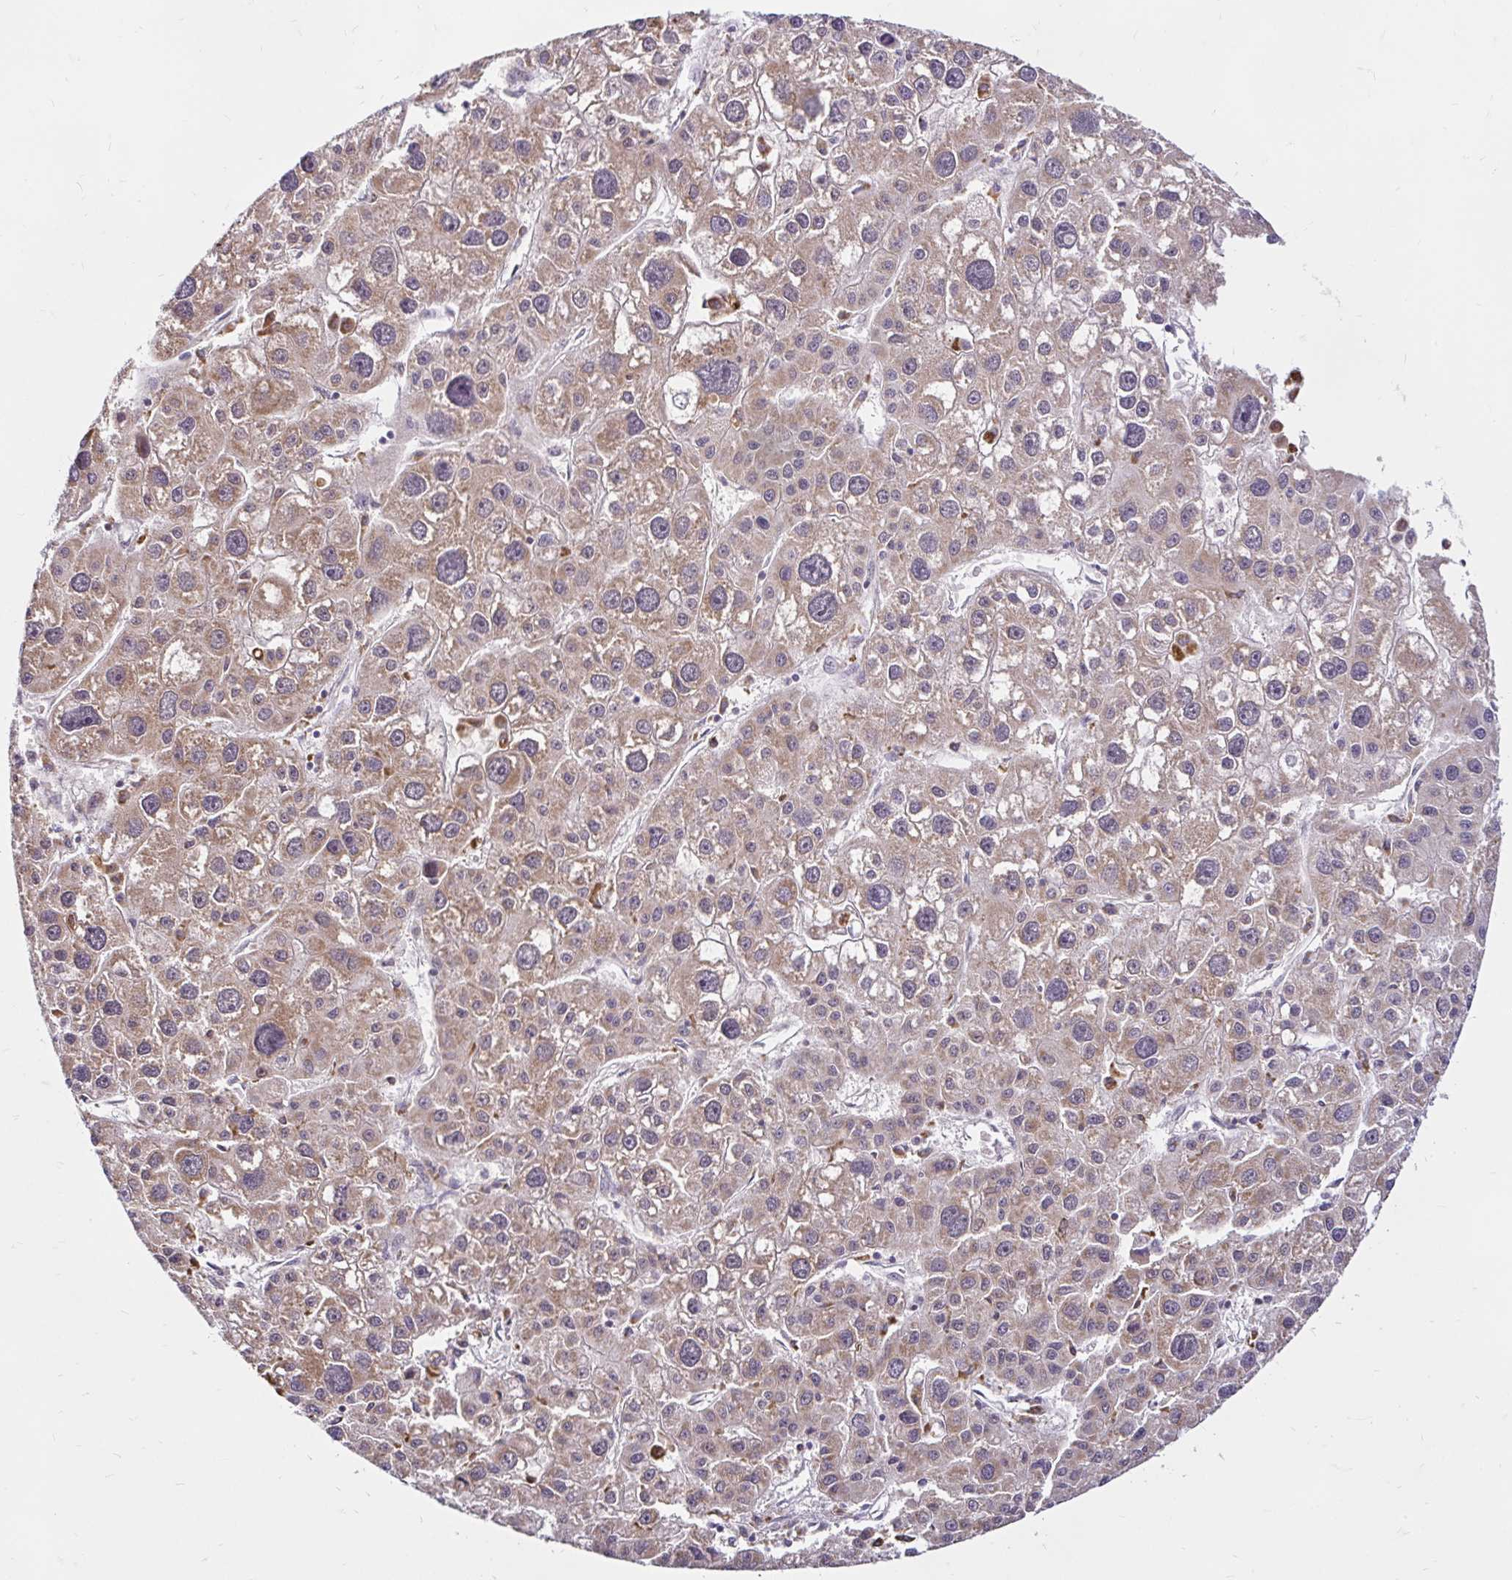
{"staining": {"intensity": "moderate", "quantity": ">75%", "location": "cytoplasmic/membranous"}, "tissue": "liver cancer", "cell_type": "Tumor cells", "image_type": "cancer", "snomed": [{"axis": "morphology", "description": "Carcinoma, Hepatocellular, NOS"}, {"axis": "topography", "description": "Liver"}], "caption": "The micrograph displays immunohistochemical staining of hepatocellular carcinoma (liver). There is moderate cytoplasmic/membranous expression is appreciated in approximately >75% of tumor cells.", "gene": "TIMM50", "patient": {"sex": "male", "age": 73}}